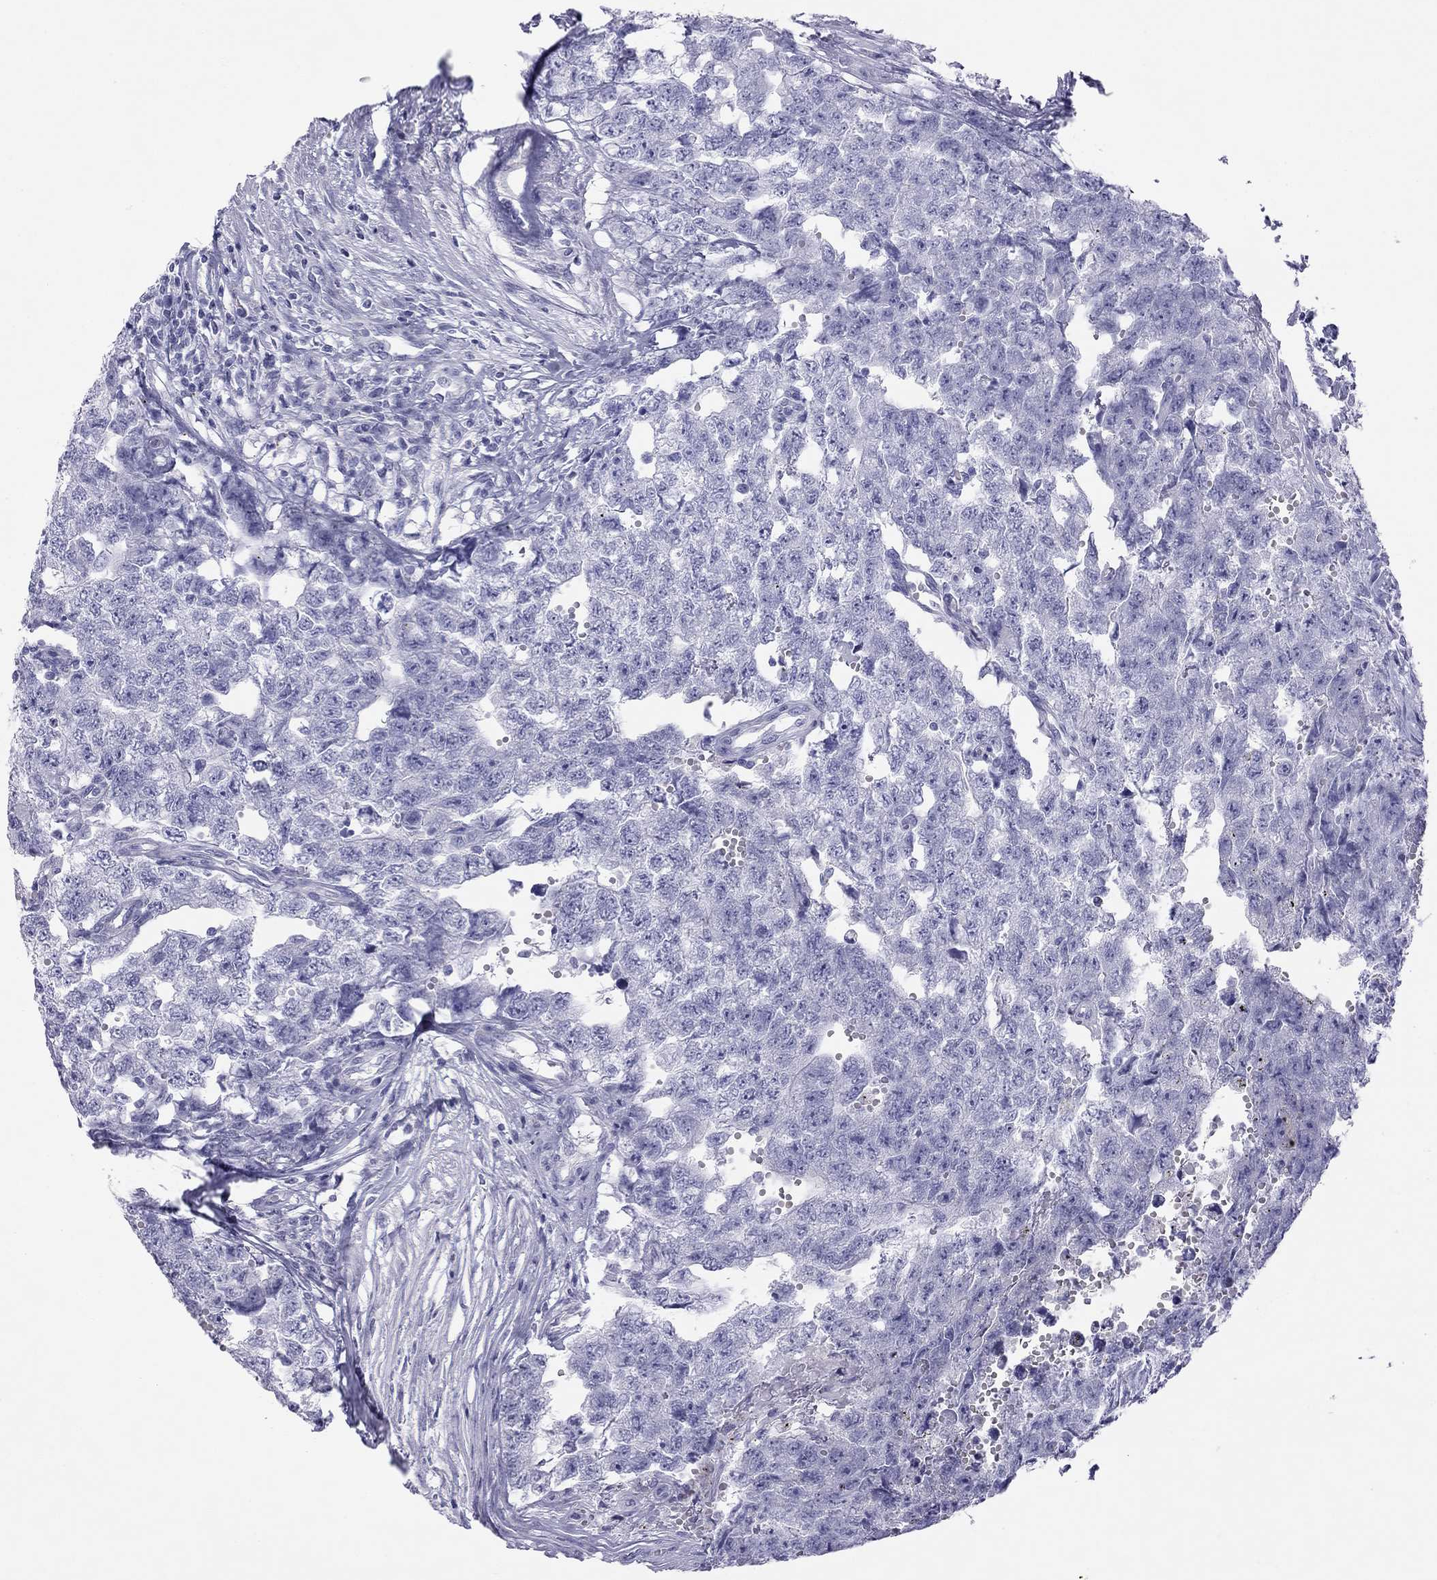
{"staining": {"intensity": "negative", "quantity": "none", "location": "none"}, "tissue": "testis cancer", "cell_type": "Tumor cells", "image_type": "cancer", "snomed": [{"axis": "morphology", "description": "Seminoma, NOS"}, {"axis": "morphology", "description": "Carcinoma, Embryonal, NOS"}, {"axis": "topography", "description": "Testis"}], "caption": "Immunohistochemistry of human testis cancer (seminoma) displays no expression in tumor cells.", "gene": "TRPM3", "patient": {"sex": "male", "age": 22}}